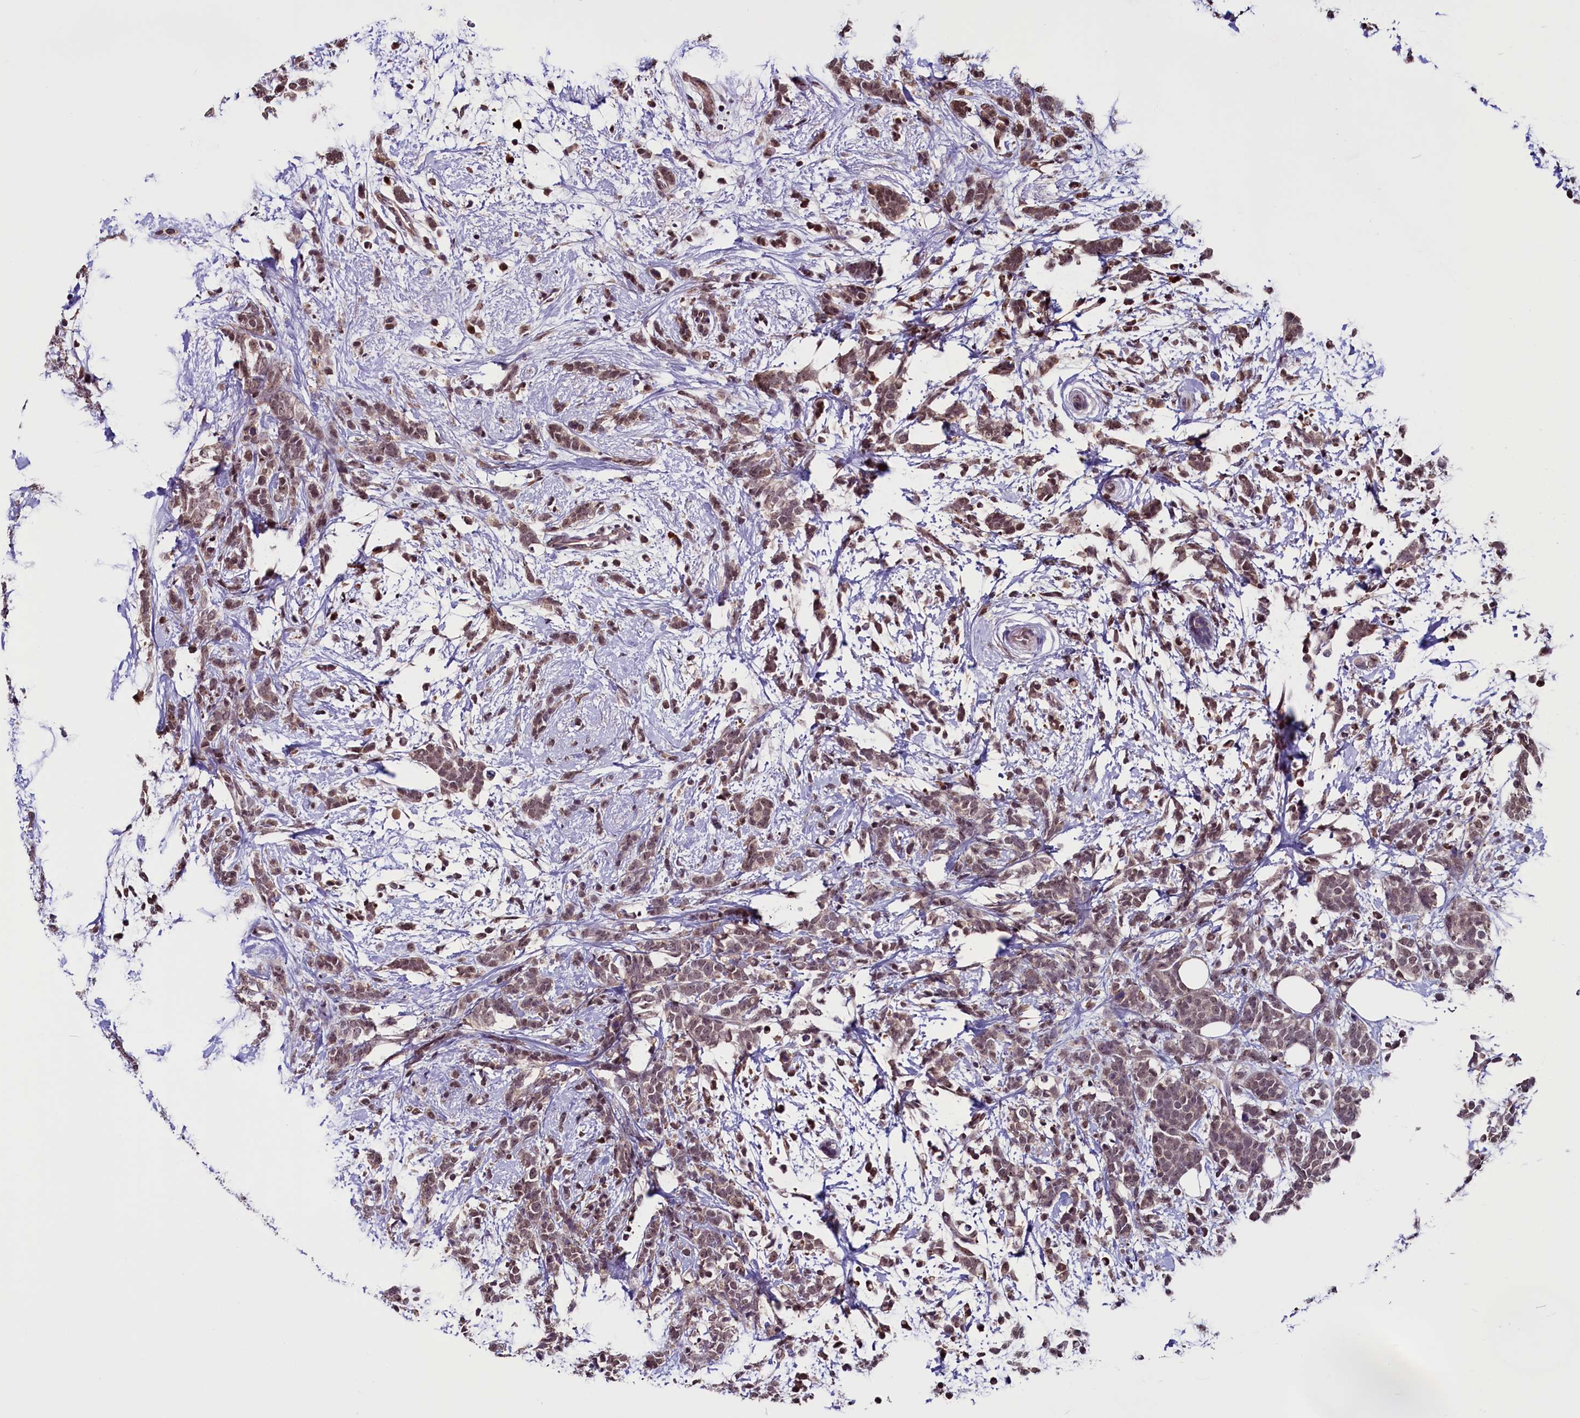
{"staining": {"intensity": "weak", "quantity": ">75%", "location": "nuclear"}, "tissue": "breast cancer", "cell_type": "Tumor cells", "image_type": "cancer", "snomed": [{"axis": "morphology", "description": "Lobular carcinoma"}, {"axis": "topography", "description": "Breast"}], "caption": "Lobular carcinoma (breast) stained for a protein reveals weak nuclear positivity in tumor cells.", "gene": "RNMT", "patient": {"sex": "female", "age": 58}}